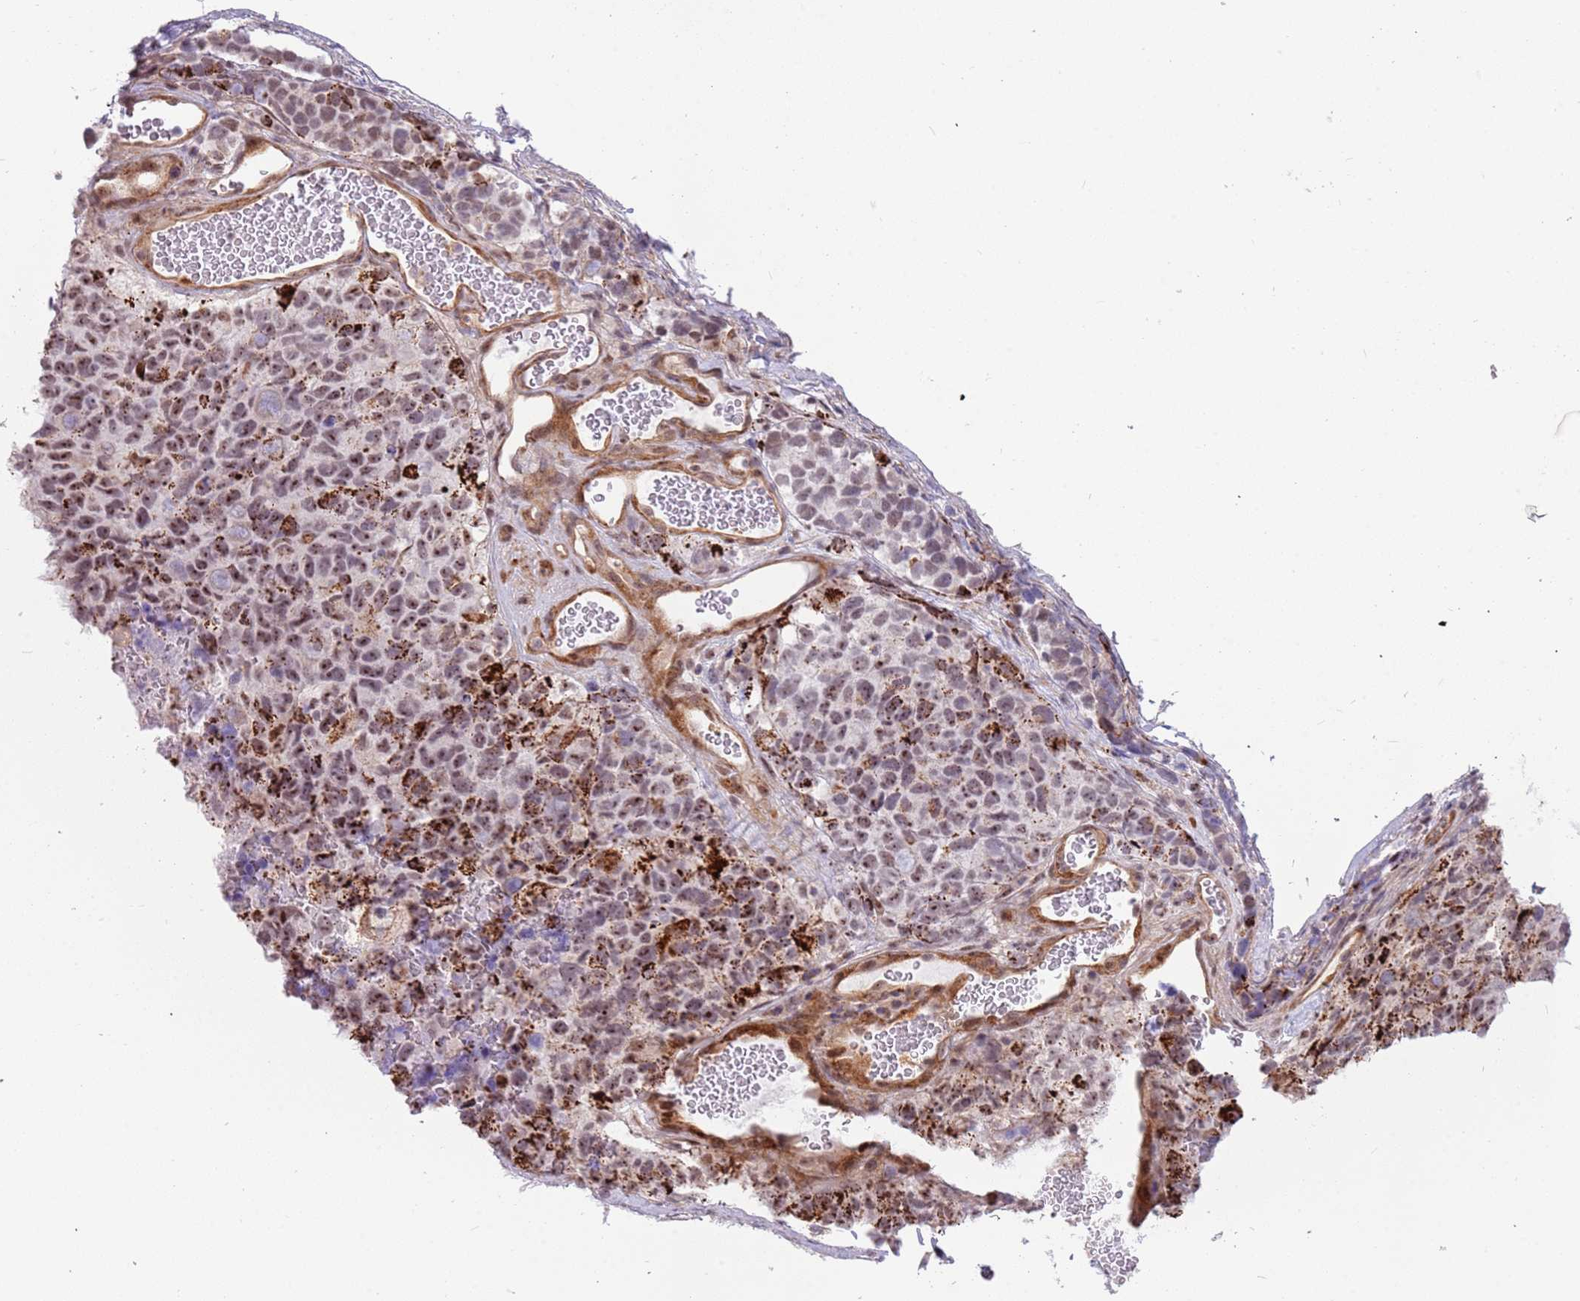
{"staining": {"intensity": "moderate", "quantity": ">75%", "location": "cytoplasmic/membranous,nuclear"}, "tissue": "glioma", "cell_type": "Tumor cells", "image_type": "cancer", "snomed": [{"axis": "morphology", "description": "Glioma, malignant, High grade"}, {"axis": "topography", "description": "Brain"}], "caption": "Human glioma stained with a protein marker demonstrates moderate staining in tumor cells.", "gene": "LRMDA", "patient": {"sex": "male", "age": 69}}